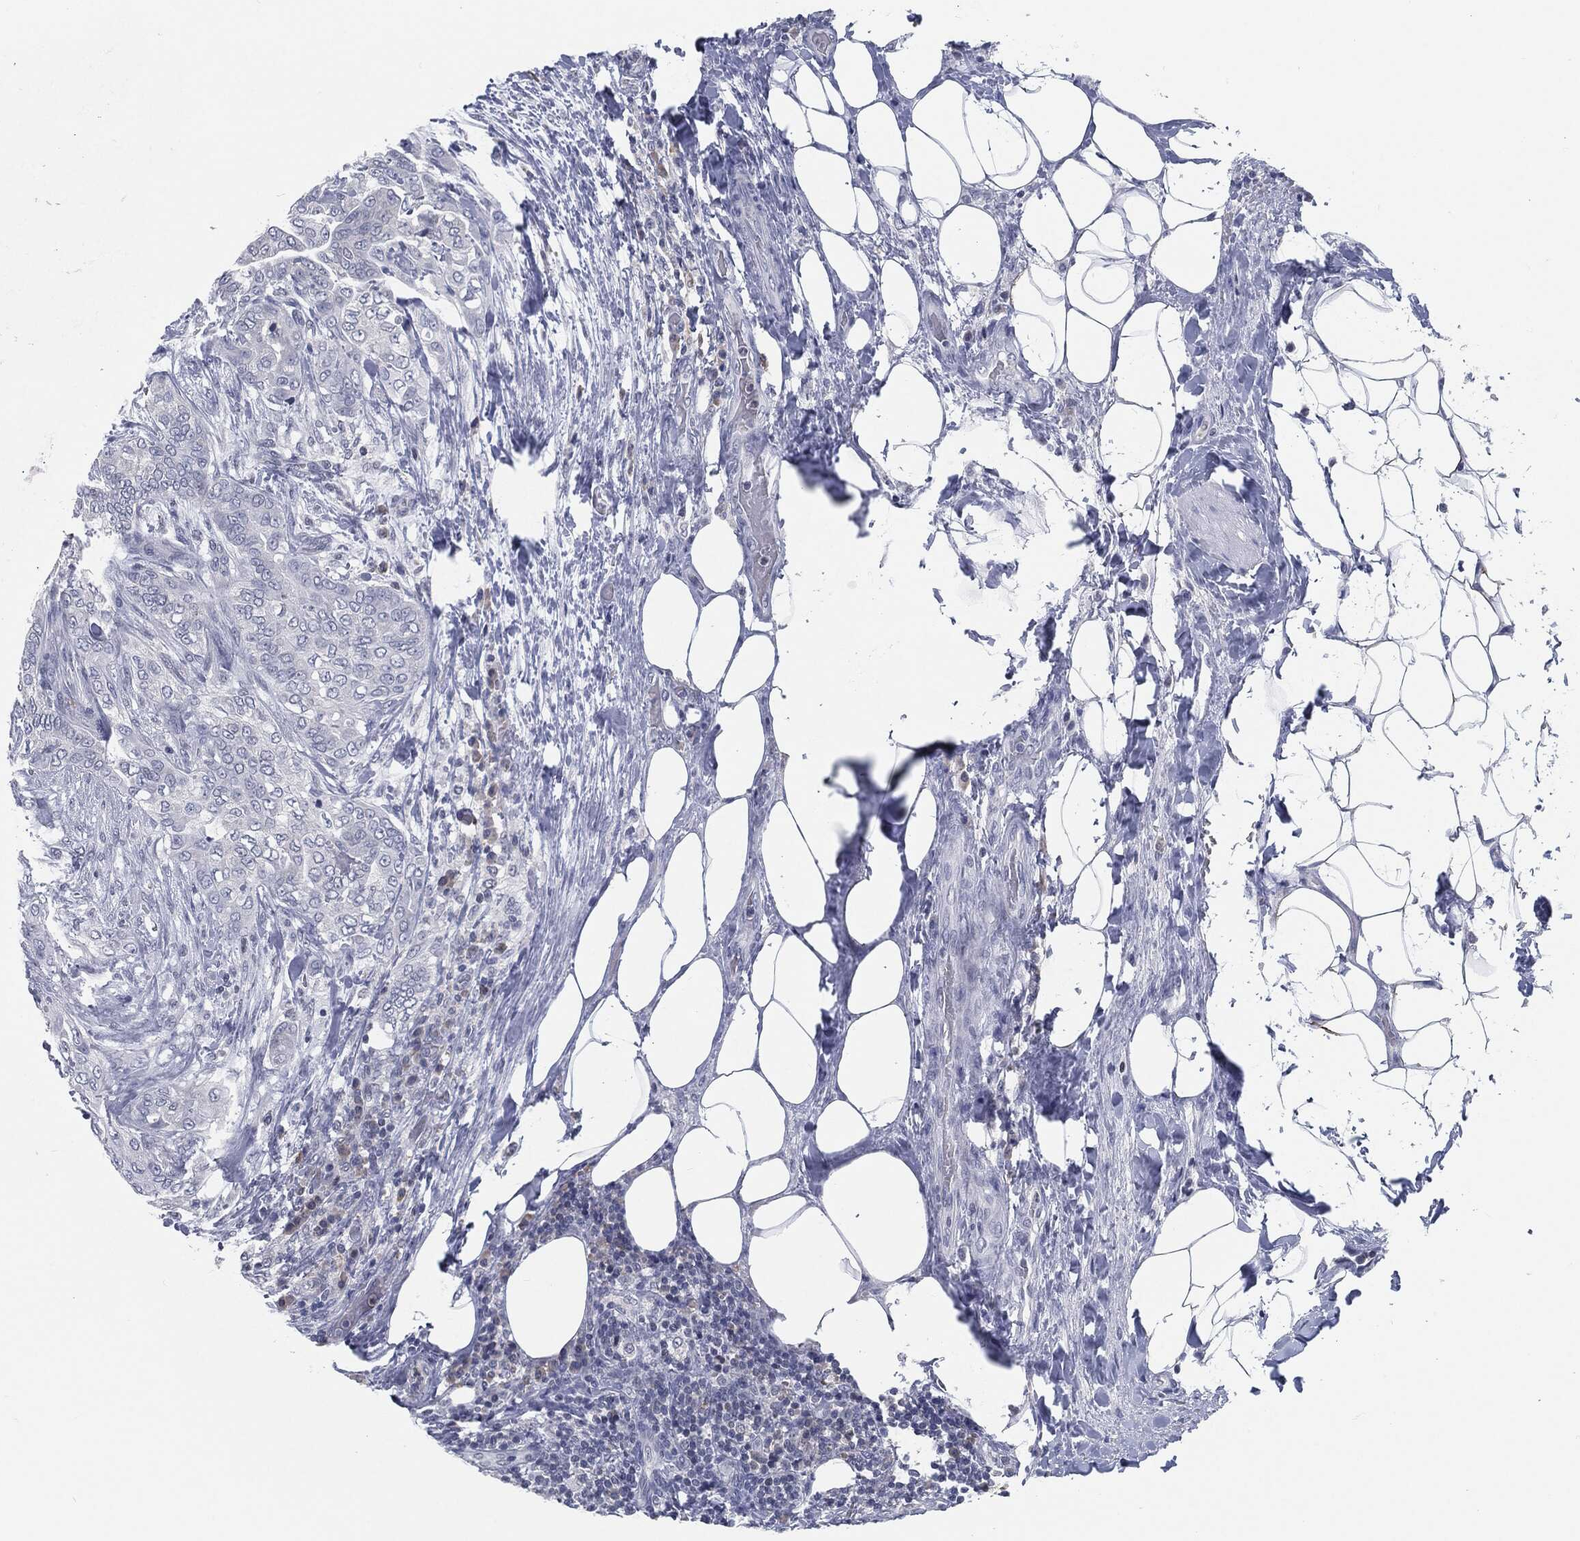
{"staining": {"intensity": "negative", "quantity": "none", "location": "none"}, "tissue": "thyroid cancer", "cell_type": "Tumor cells", "image_type": "cancer", "snomed": [{"axis": "morphology", "description": "Papillary adenocarcinoma, NOS"}, {"axis": "topography", "description": "Thyroid gland"}], "caption": "Tumor cells are negative for protein expression in human thyroid cancer. (Brightfield microscopy of DAB (3,3'-diaminobenzidine) immunohistochemistry at high magnification).", "gene": "PROM1", "patient": {"sex": "male", "age": 61}}